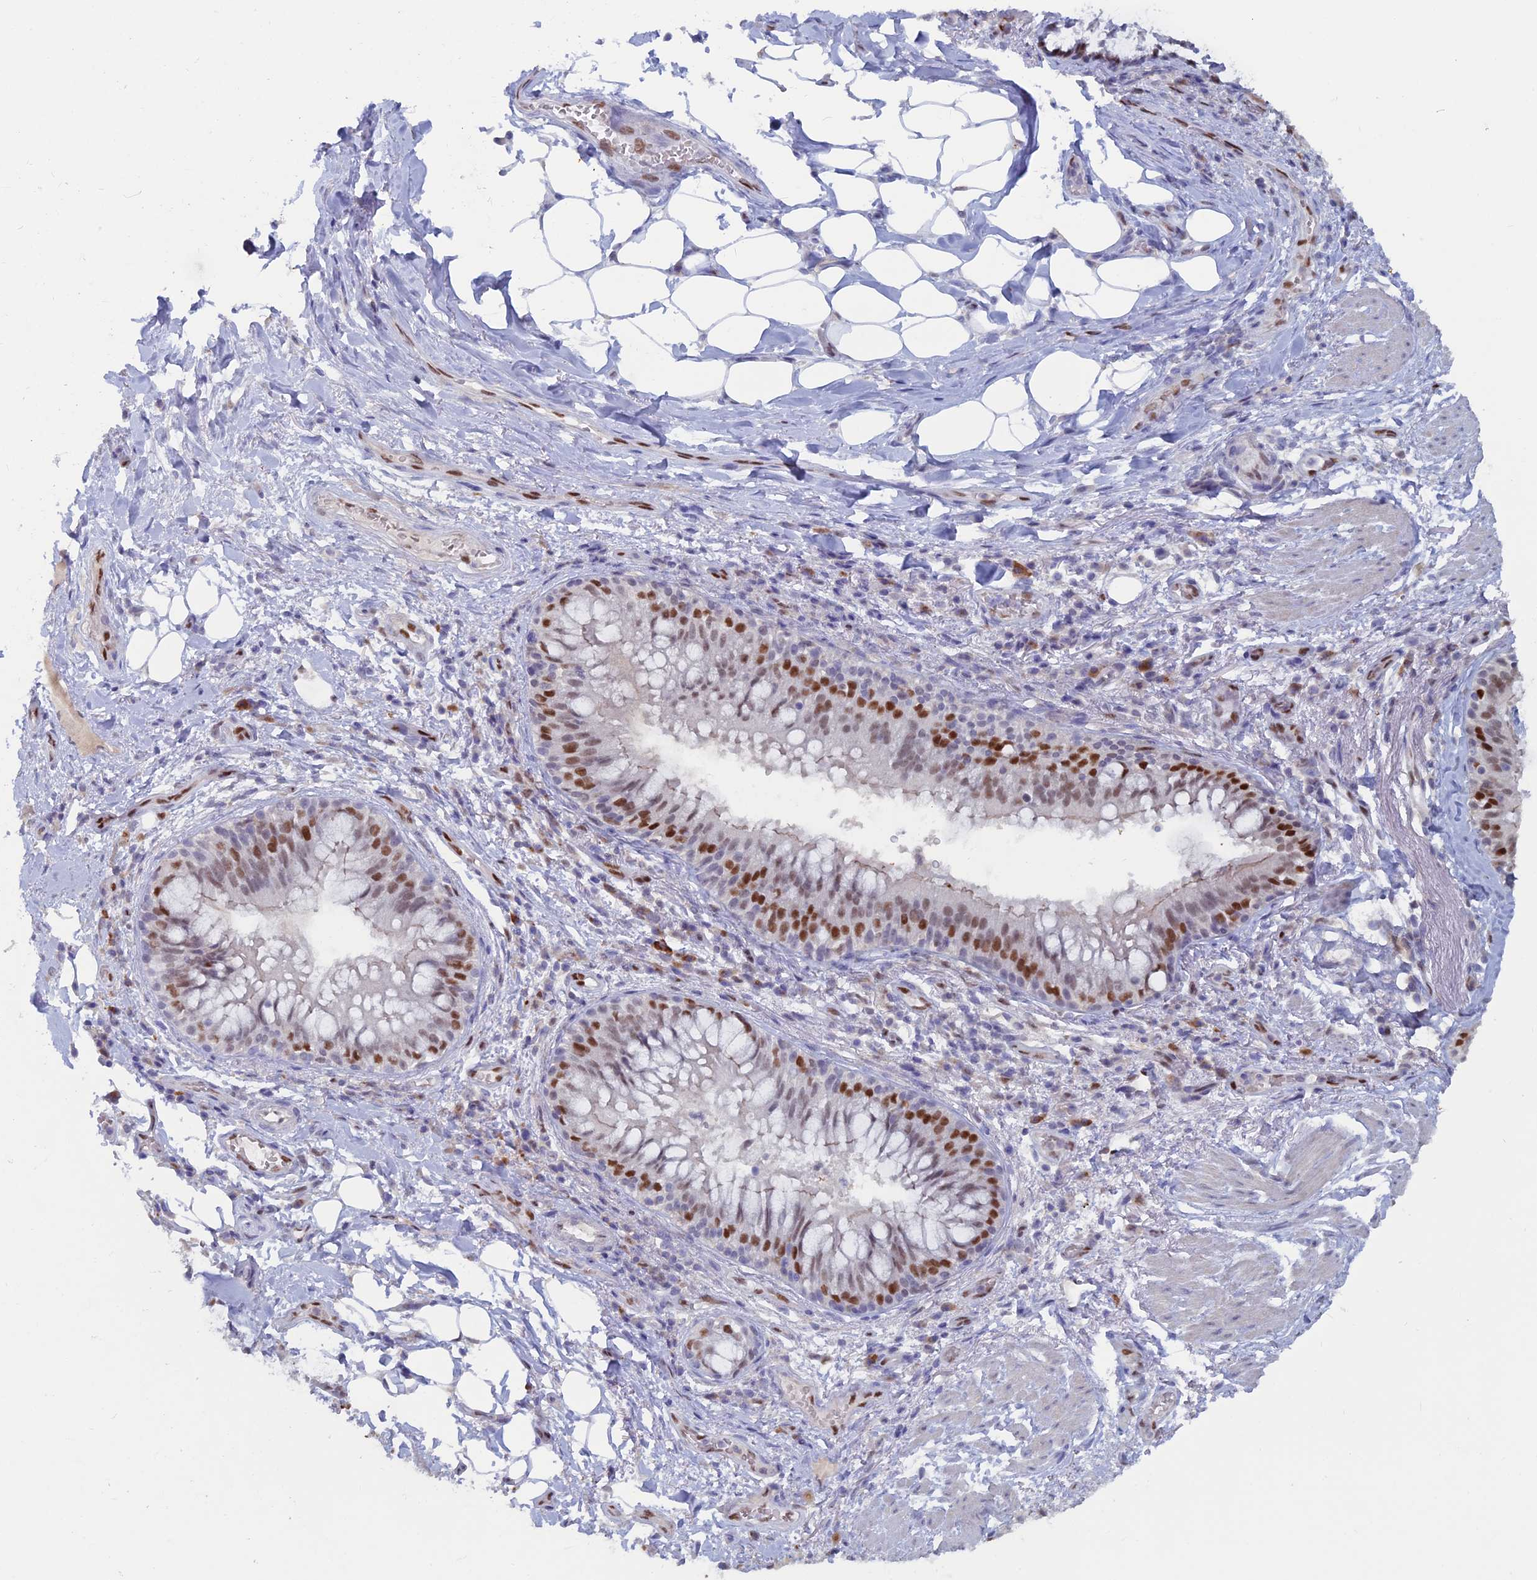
{"staining": {"intensity": "moderate", "quantity": "<25%", "location": "nuclear"}, "tissue": "adipose tissue", "cell_type": "Adipocytes", "image_type": "normal", "snomed": [{"axis": "morphology", "description": "Normal tissue, NOS"}, {"axis": "topography", "description": "Lymph node"}, {"axis": "topography", "description": "Cartilage tissue"}, {"axis": "topography", "description": "Bronchus"}], "caption": "An image of human adipose tissue stained for a protein demonstrates moderate nuclear brown staining in adipocytes. (Stains: DAB in brown, nuclei in blue, Microscopy: brightfield microscopy at high magnification).", "gene": "NOL4L", "patient": {"sex": "male", "age": 63}}